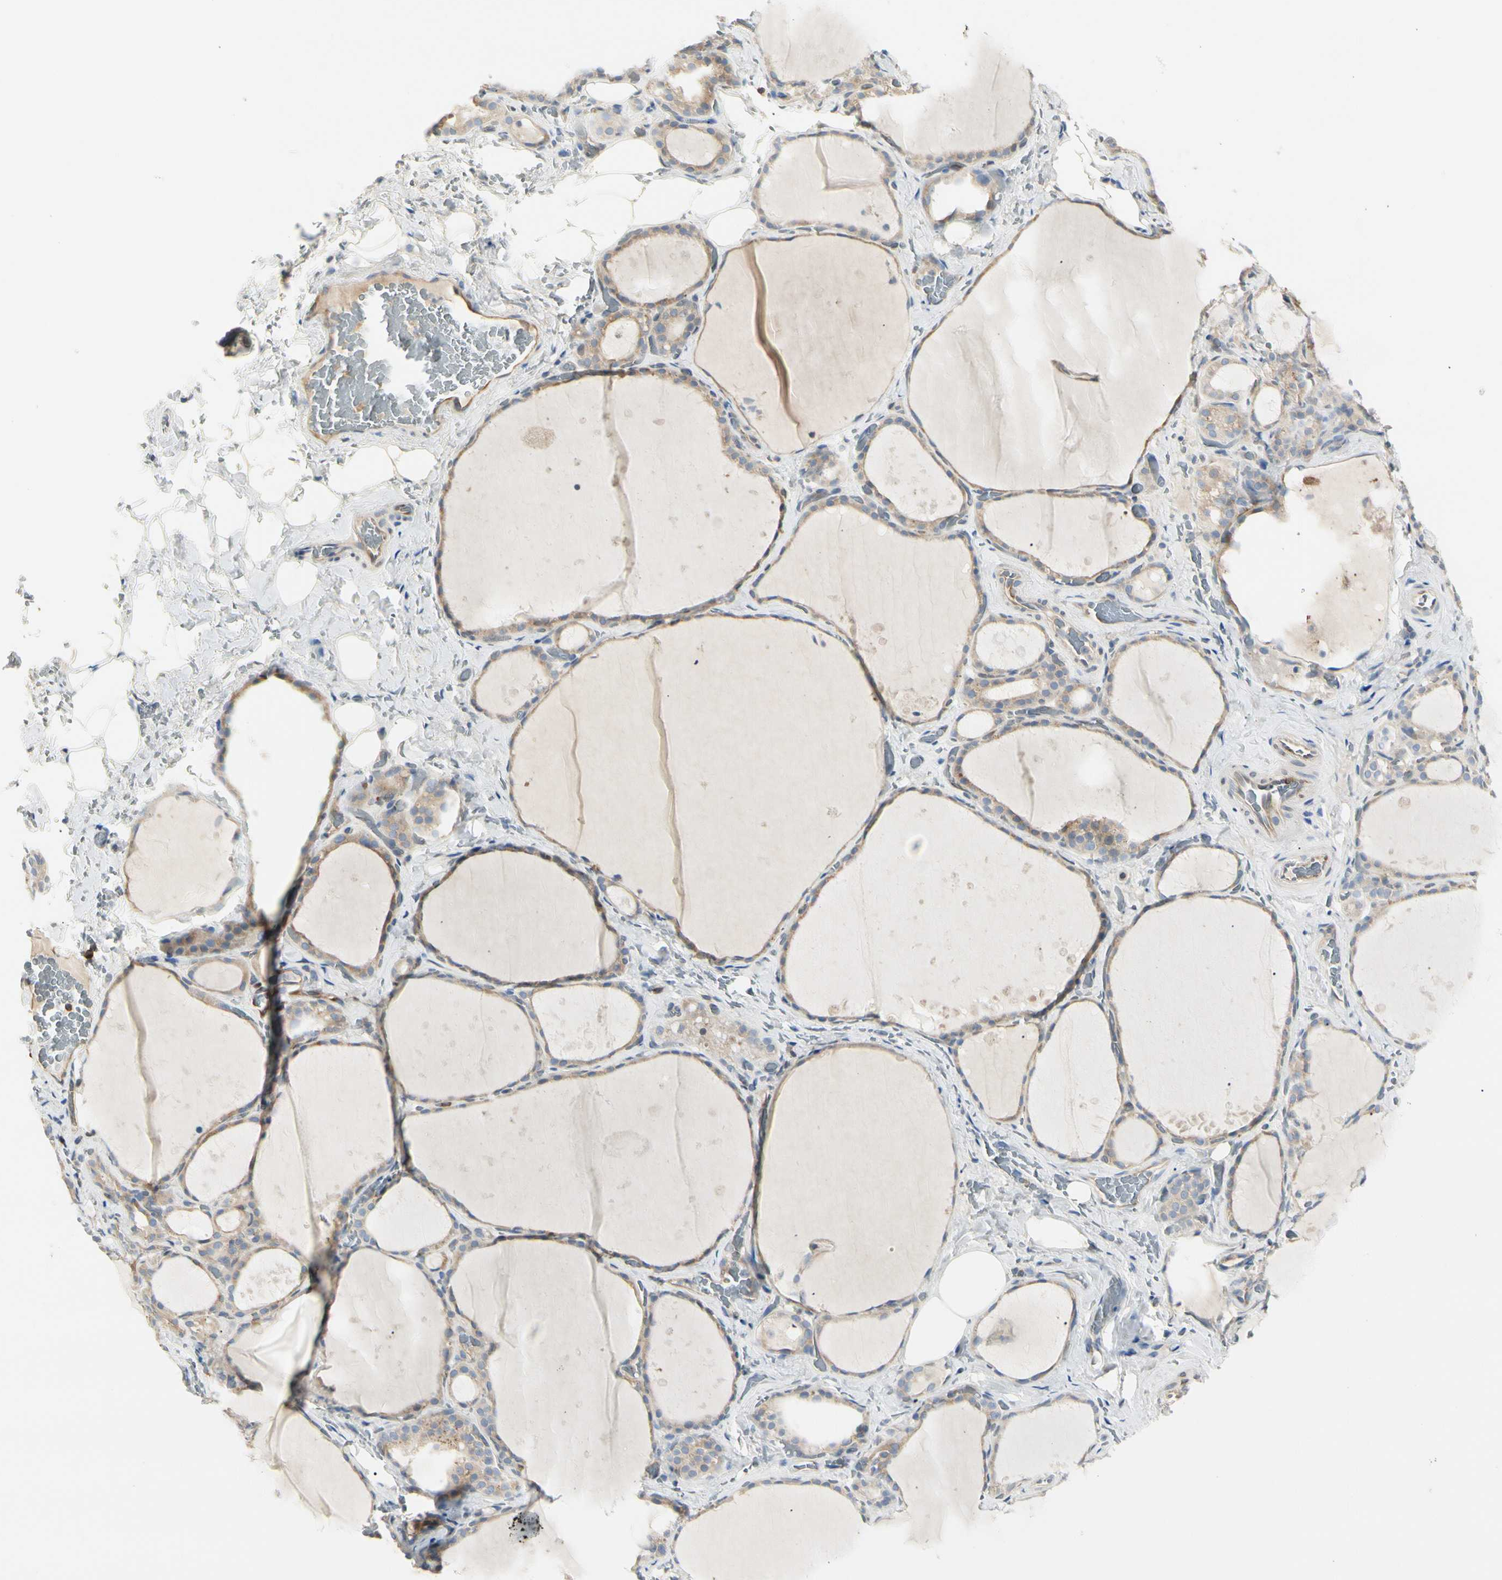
{"staining": {"intensity": "moderate", "quantity": ">75%", "location": "cytoplasmic/membranous"}, "tissue": "thyroid gland", "cell_type": "Glandular cells", "image_type": "normal", "snomed": [{"axis": "morphology", "description": "Normal tissue, NOS"}, {"axis": "topography", "description": "Thyroid gland"}], "caption": "A histopathology image of thyroid gland stained for a protein reveals moderate cytoplasmic/membranous brown staining in glandular cells.", "gene": "NFKB2", "patient": {"sex": "male", "age": 61}}